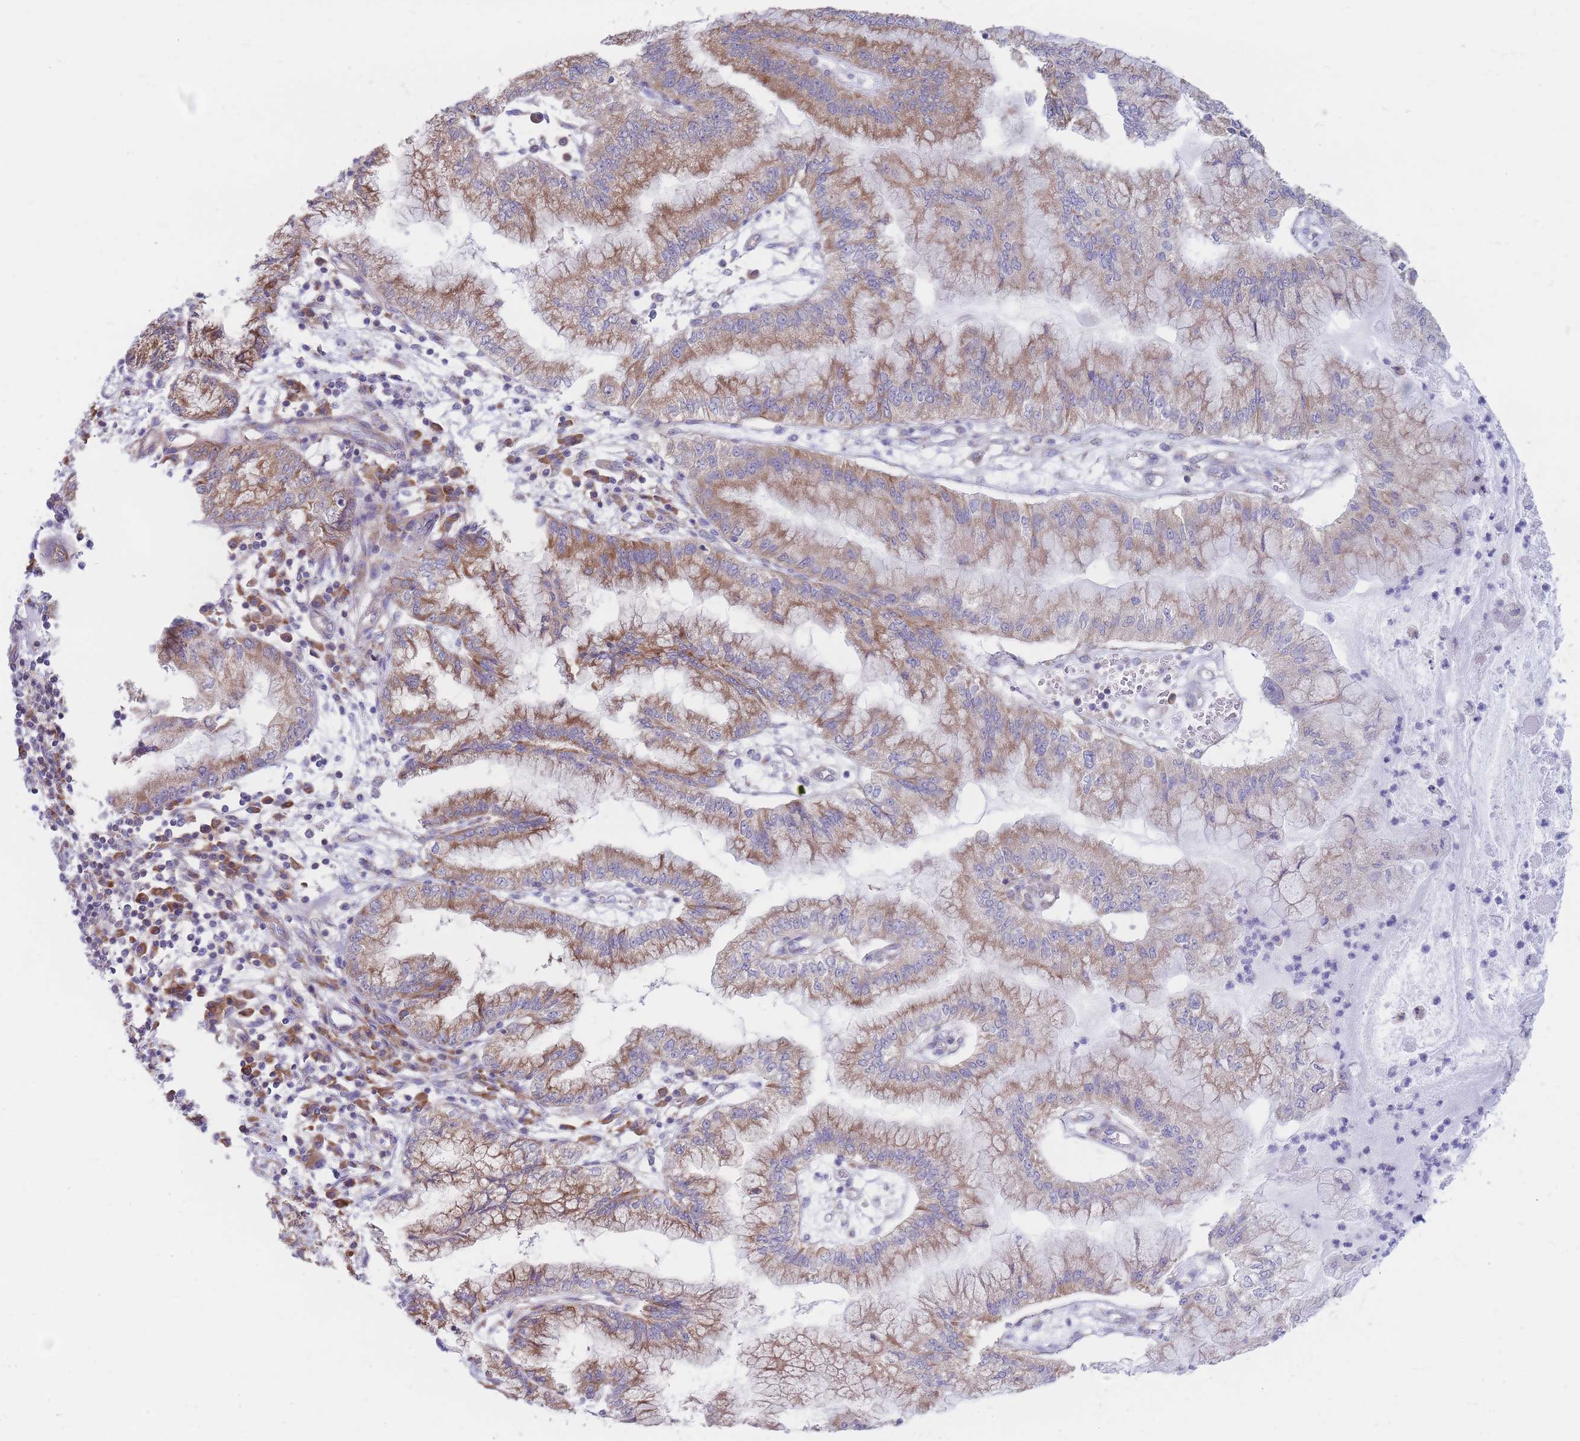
{"staining": {"intensity": "moderate", "quantity": ">75%", "location": "cytoplasmic/membranous"}, "tissue": "pancreatic cancer", "cell_type": "Tumor cells", "image_type": "cancer", "snomed": [{"axis": "morphology", "description": "Adenocarcinoma, NOS"}, {"axis": "topography", "description": "Pancreas"}], "caption": "Tumor cells reveal medium levels of moderate cytoplasmic/membranous positivity in approximately >75% of cells in pancreatic cancer. (DAB IHC with brightfield microscopy, high magnification).", "gene": "RPL8", "patient": {"sex": "male", "age": 73}}